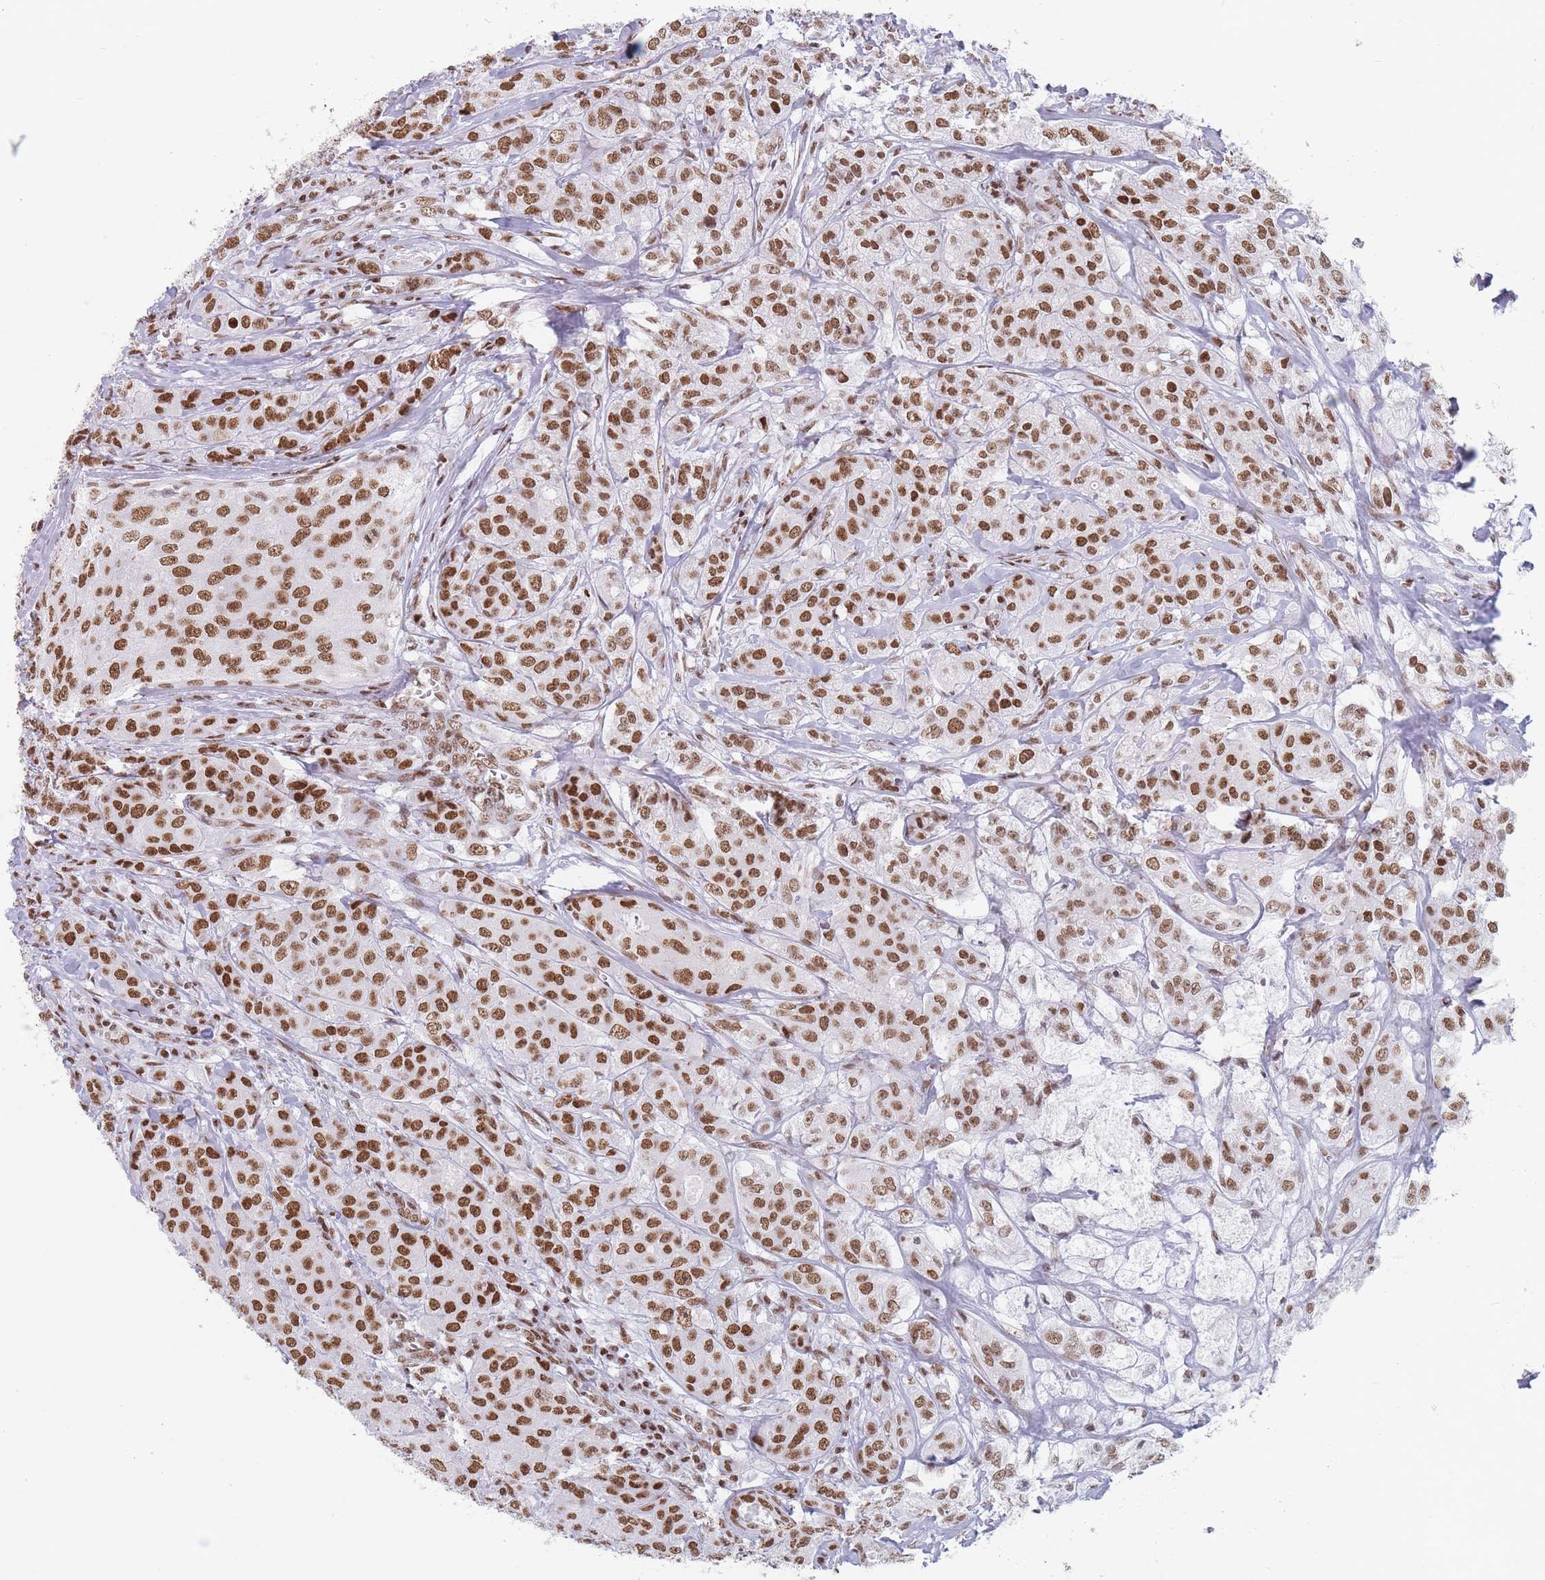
{"staining": {"intensity": "moderate", "quantity": ">75%", "location": "nuclear"}, "tissue": "breast cancer", "cell_type": "Tumor cells", "image_type": "cancer", "snomed": [{"axis": "morphology", "description": "Duct carcinoma"}, {"axis": "topography", "description": "Breast"}], "caption": "Immunohistochemistry photomicrograph of neoplastic tissue: human breast infiltrating ductal carcinoma stained using immunohistochemistry shows medium levels of moderate protein expression localized specifically in the nuclear of tumor cells, appearing as a nuclear brown color.", "gene": "SAFB2", "patient": {"sex": "female", "age": 43}}